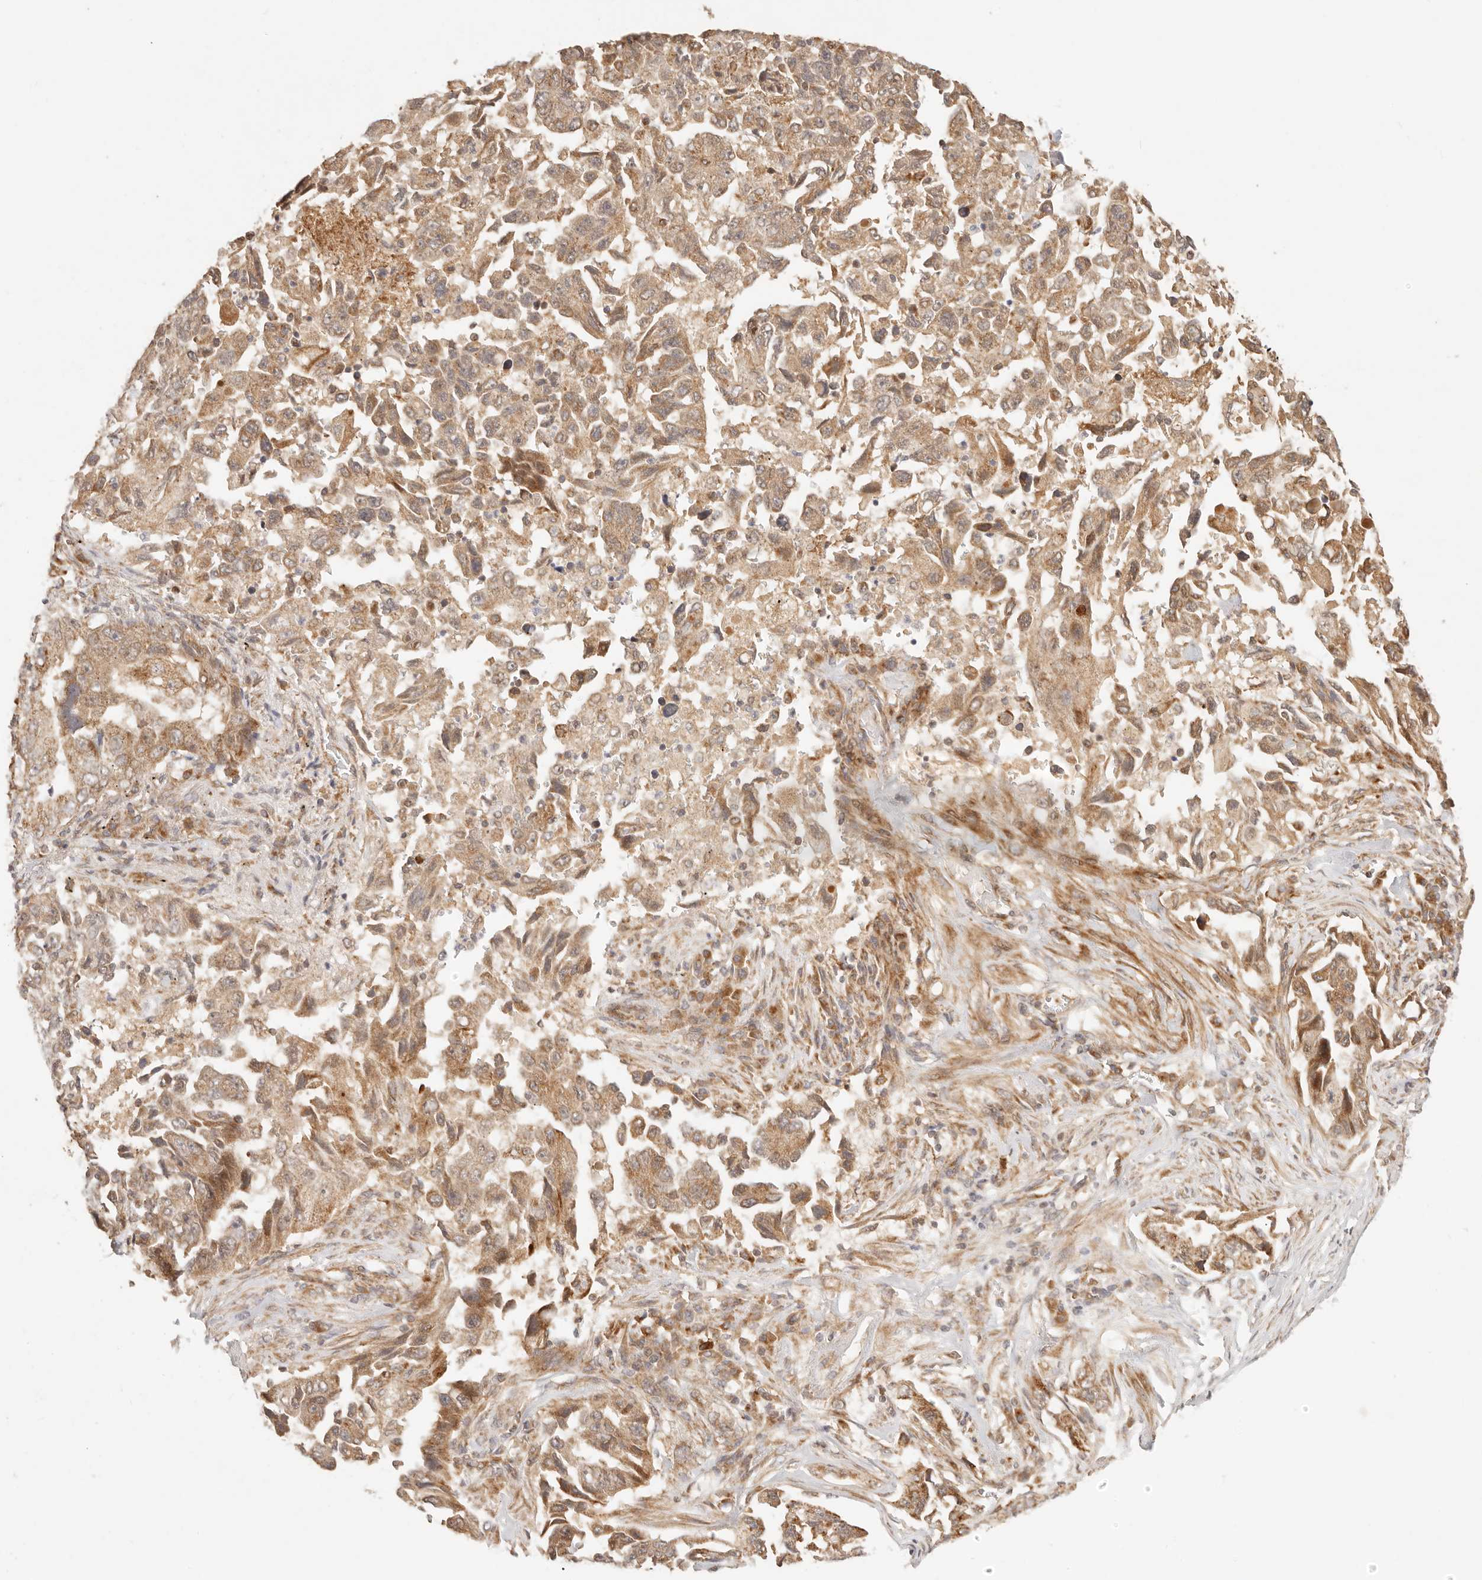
{"staining": {"intensity": "moderate", "quantity": ">75%", "location": "cytoplasmic/membranous"}, "tissue": "lung cancer", "cell_type": "Tumor cells", "image_type": "cancer", "snomed": [{"axis": "morphology", "description": "Adenocarcinoma, NOS"}, {"axis": "topography", "description": "Lung"}], "caption": "This micrograph shows immunohistochemistry staining of lung cancer, with medium moderate cytoplasmic/membranous staining in approximately >75% of tumor cells.", "gene": "TIMM17A", "patient": {"sex": "female", "age": 51}}